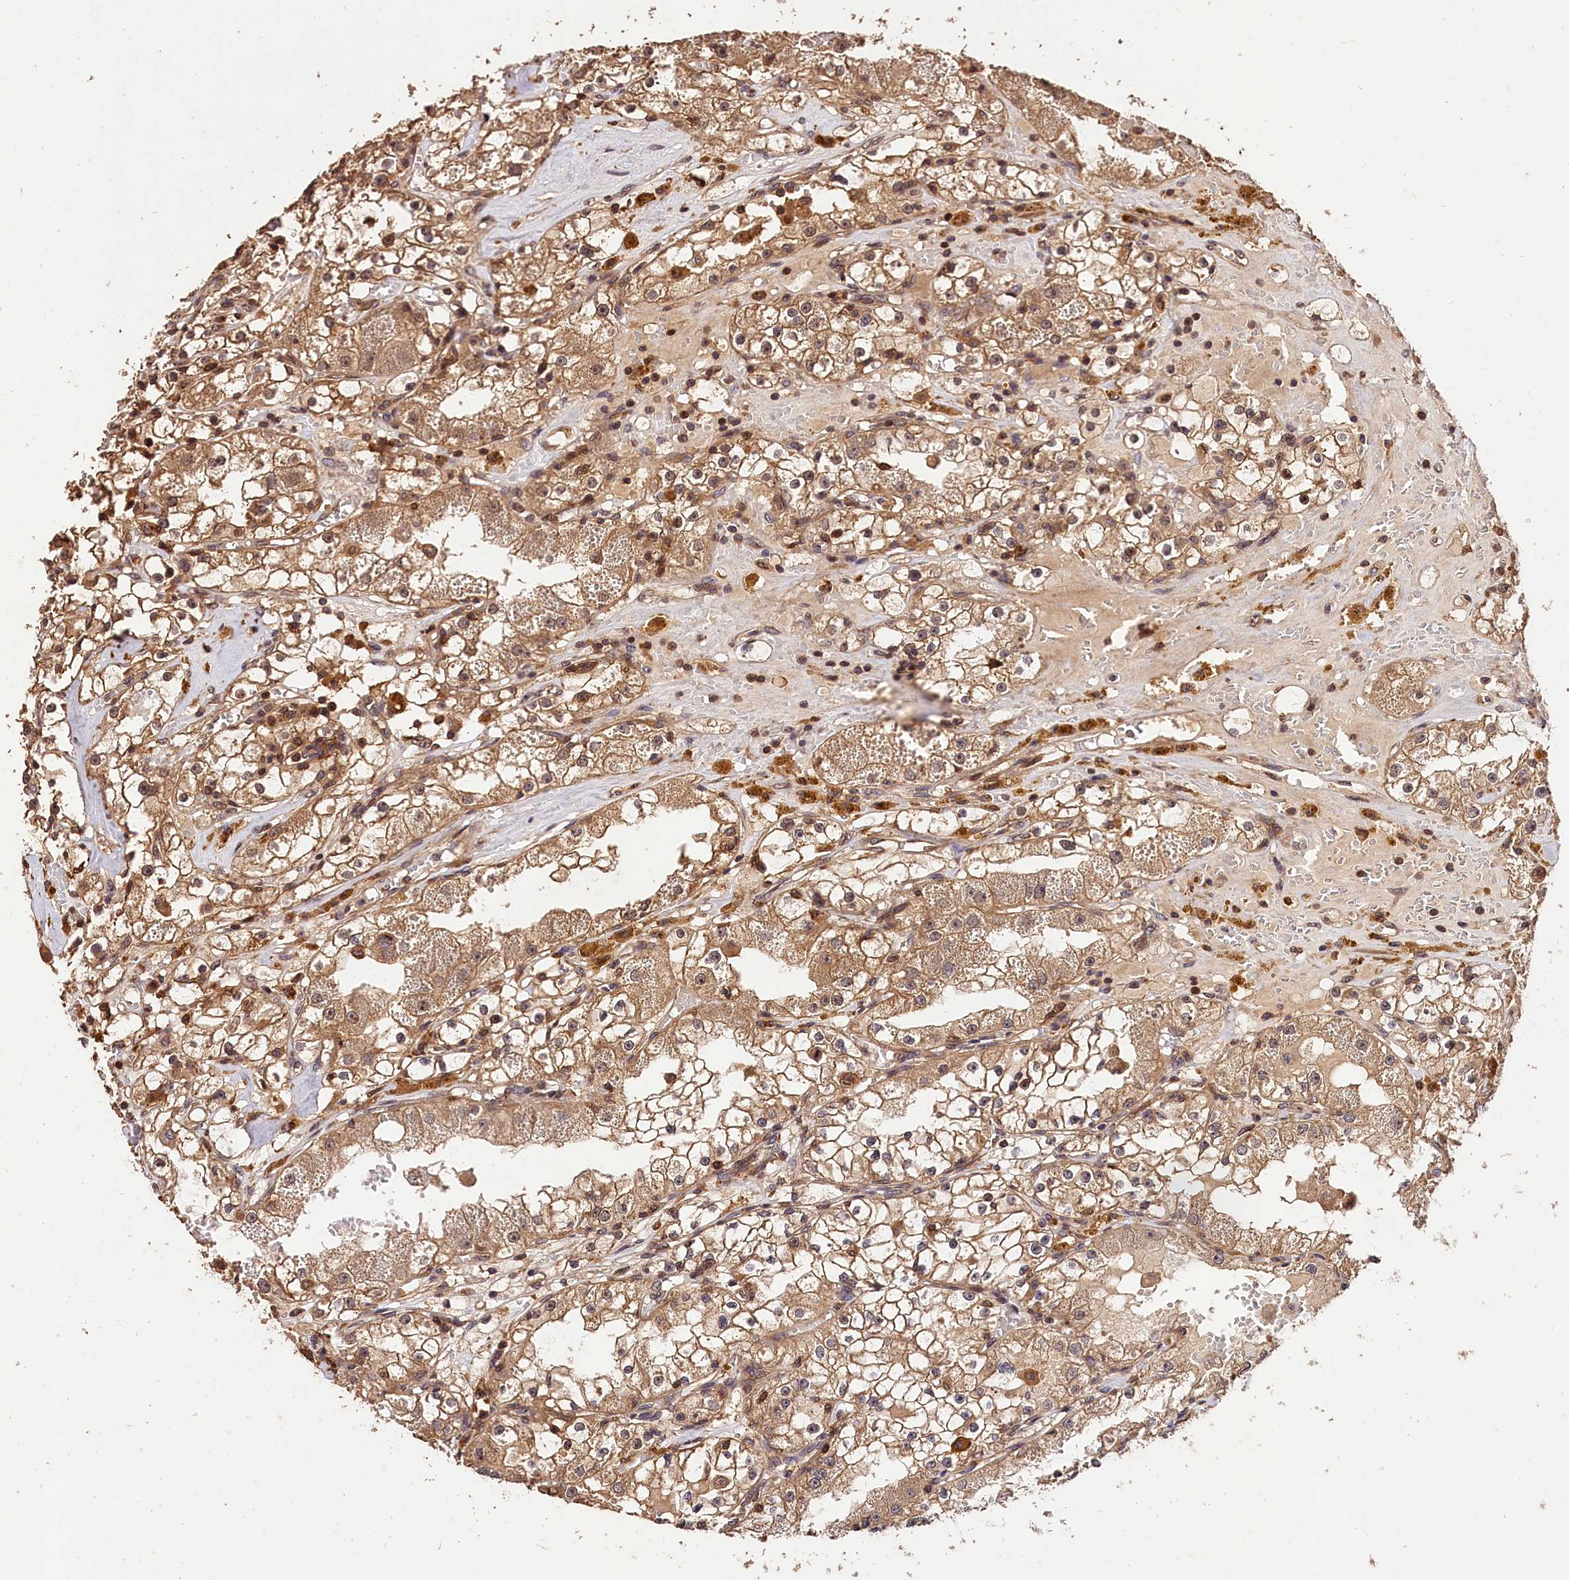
{"staining": {"intensity": "moderate", "quantity": ">75%", "location": "cytoplasmic/membranous"}, "tissue": "renal cancer", "cell_type": "Tumor cells", "image_type": "cancer", "snomed": [{"axis": "morphology", "description": "Adenocarcinoma, NOS"}, {"axis": "topography", "description": "Kidney"}], "caption": "High-power microscopy captured an immunohistochemistry photomicrograph of renal cancer (adenocarcinoma), revealing moderate cytoplasmic/membranous staining in about >75% of tumor cells.", "gene": "KPTN", "patient": {"sex": "male", "age": 56}}